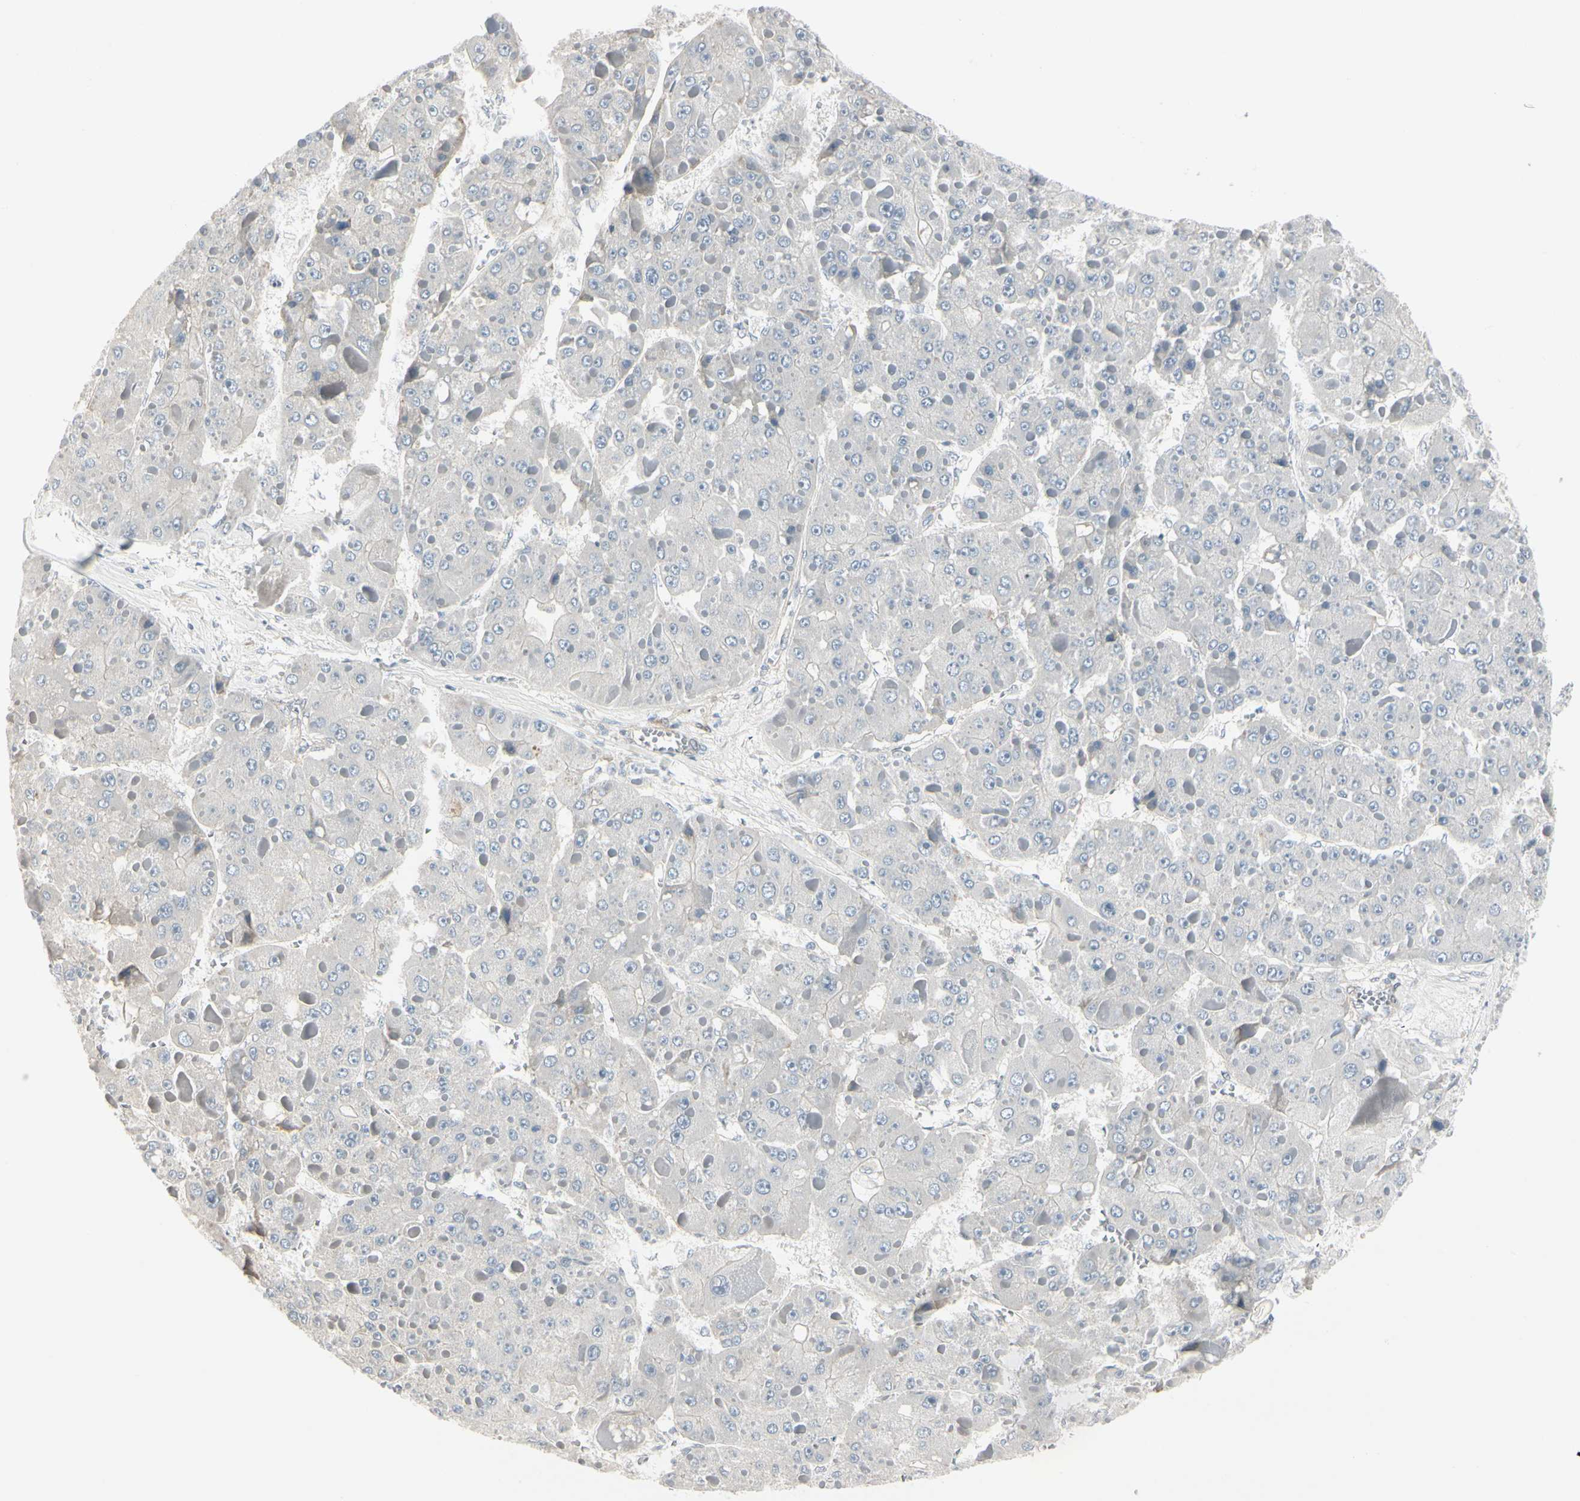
{"staining": {"intensity": "negative", "quantity": "none", "location": "none"}, "tissue": "liver cancer", "cell_type": "Tumor cells", "image_type": "cancer", "snomed": [{"axis": "morphology", "description": "Carcinoma, Hepatocellular, NOS"}, {"axis": "topography", "description": "Liver"}], "caption": "IHC image of neoplastic tissue: liver cancer (hepatocellular carcinoma) stained with DAB (3,3'-diaminobenzidine) exhibits no significant protein positivity in tumor cells.", "gene": "DMPK", "patient": {"sex": "female", "age": 73}}